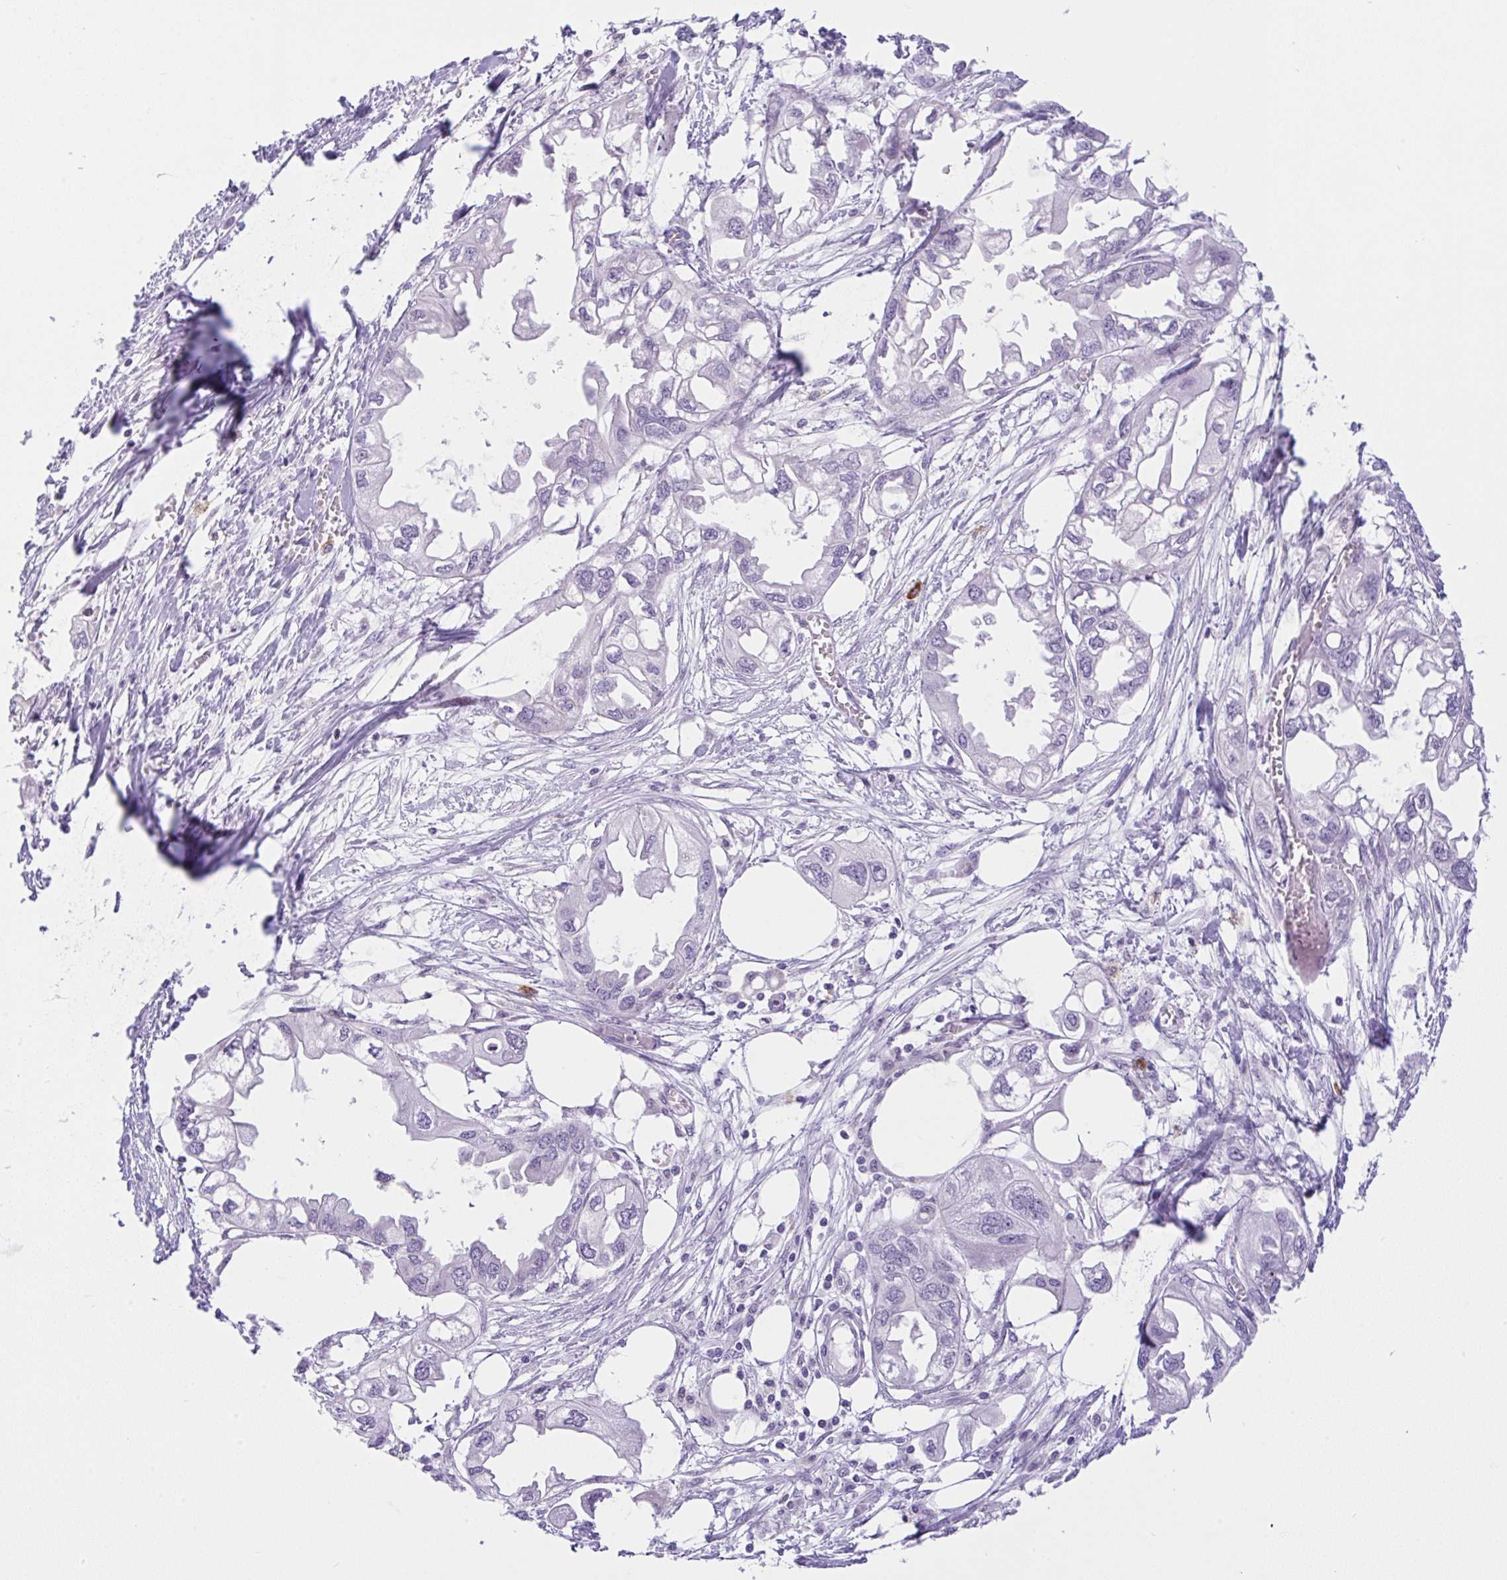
{"staining": {"intensity": "negative", "quantity": "none", "location": "none"}, "tissue": "endometrial cancer", "cell_type": "Tumor cells", "image_type": "cancer", "snomed": [{"axis": "morphology", "description": "Adenocarcinoma, NOS"}, {"axis": "morphology", "description": "Adenocarcinoma, metastatic, NOS"}, {"axis": "topography", "description": "Adipose tissue"}, {"axis": "topography", "description": "Endometrium"}], "caption": "Immunohistochemistry (IHC) of endometrial cancer (metastatic adenocarcinoma) demonstrates no positivity in tumor cells.", "gene": "NCF1", "patient": {"sex": "female", "age": 67}}